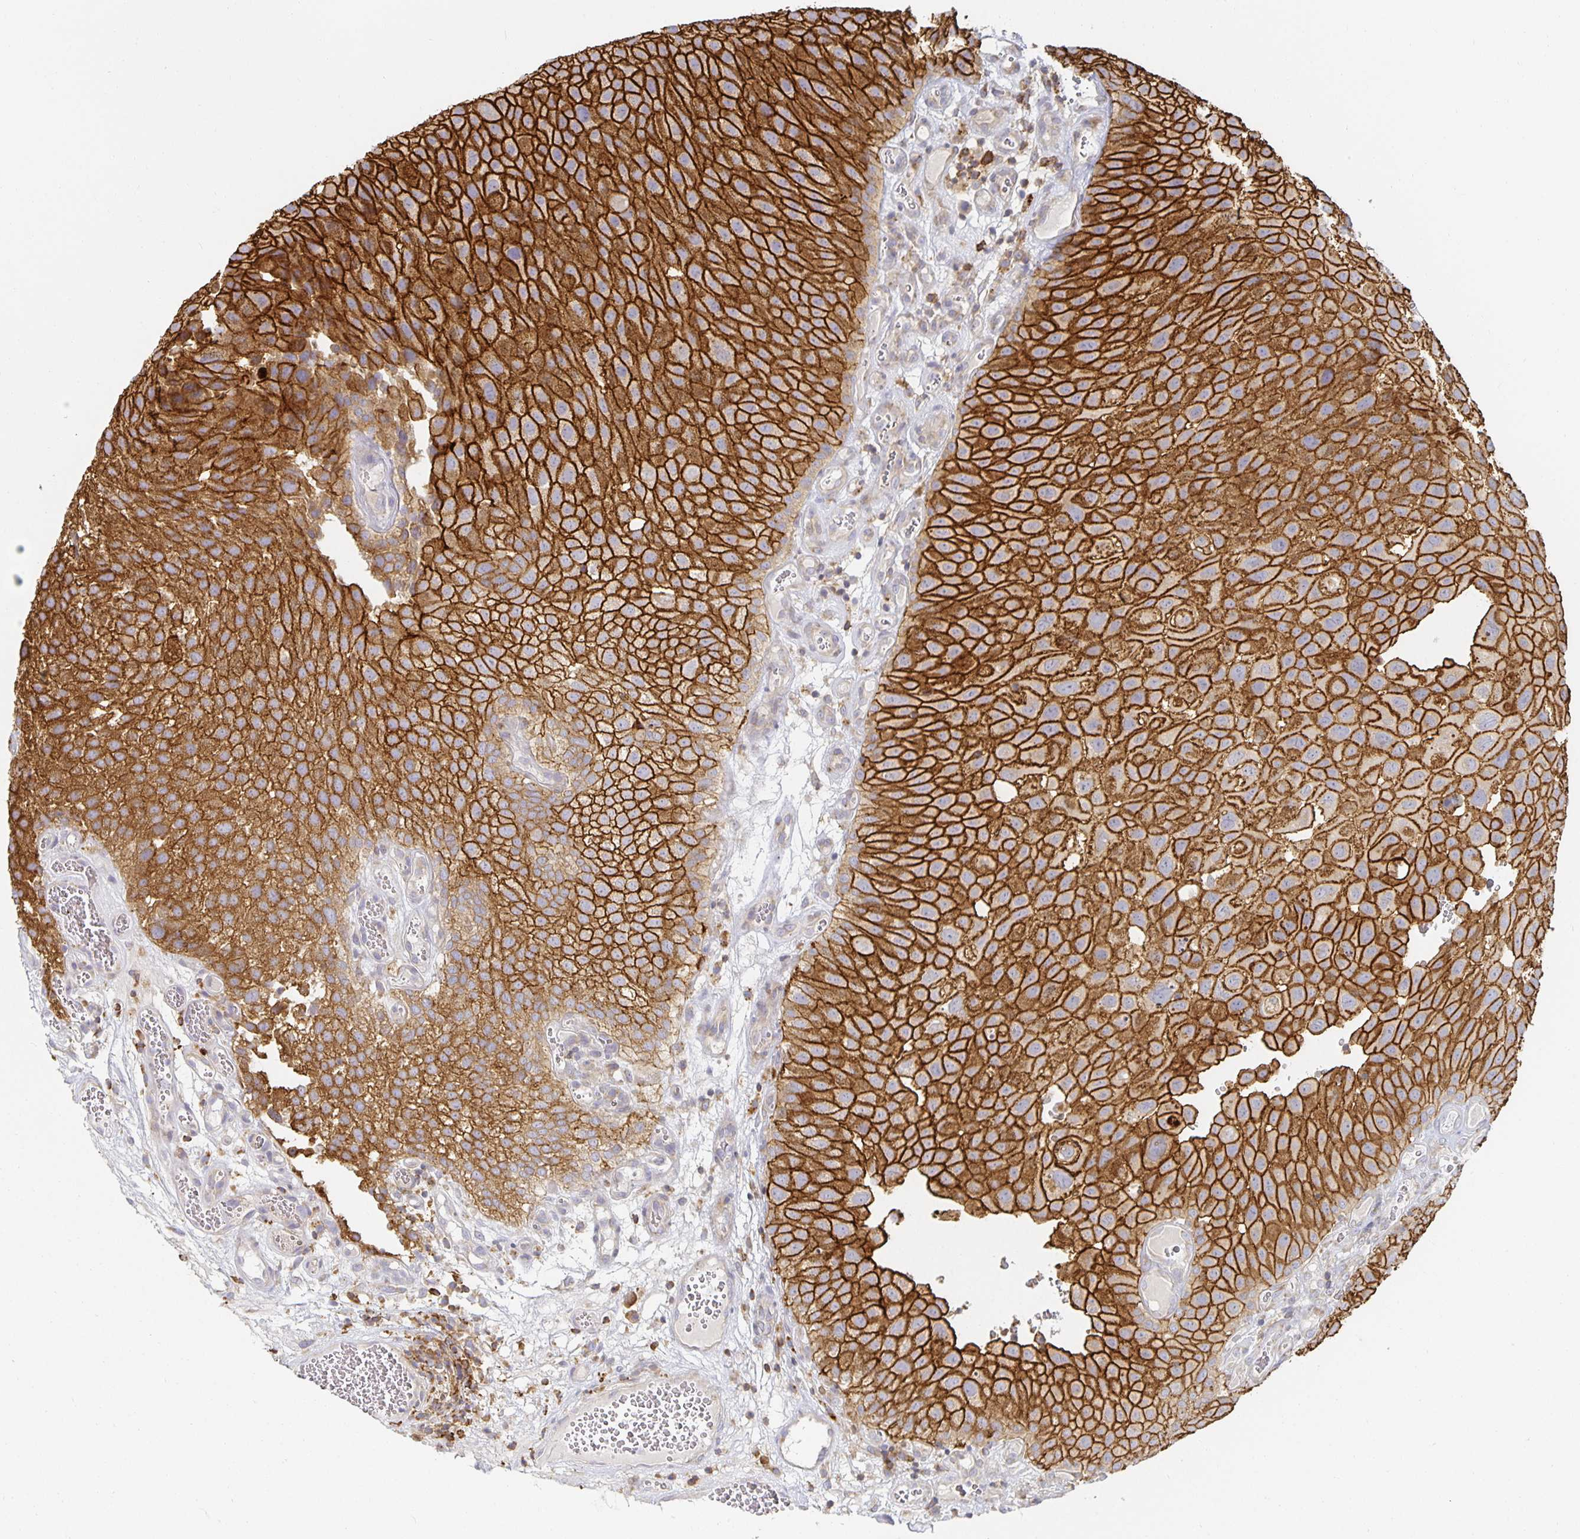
{"staining": {"intensity": "strong", "quantity": ">75%", "location": "cytoplasmic/membranous"}, "tissue": "urothelial cancer", "cell_type": "Tumor cells", "image_type": "cancer", "snomed": [{"axis": "morphology", "description": "Urothelial carcinoma, Low grade"}, {"axis": "topography", "description": "Urinary bladder"}], "caption": "Strong cytoplasmic/membranous positivity is identified in approximately >75% of tumor cells in urothelial cancer.", "gene": "NOMO1", "patient": {"sex": "male", "age": 72}}